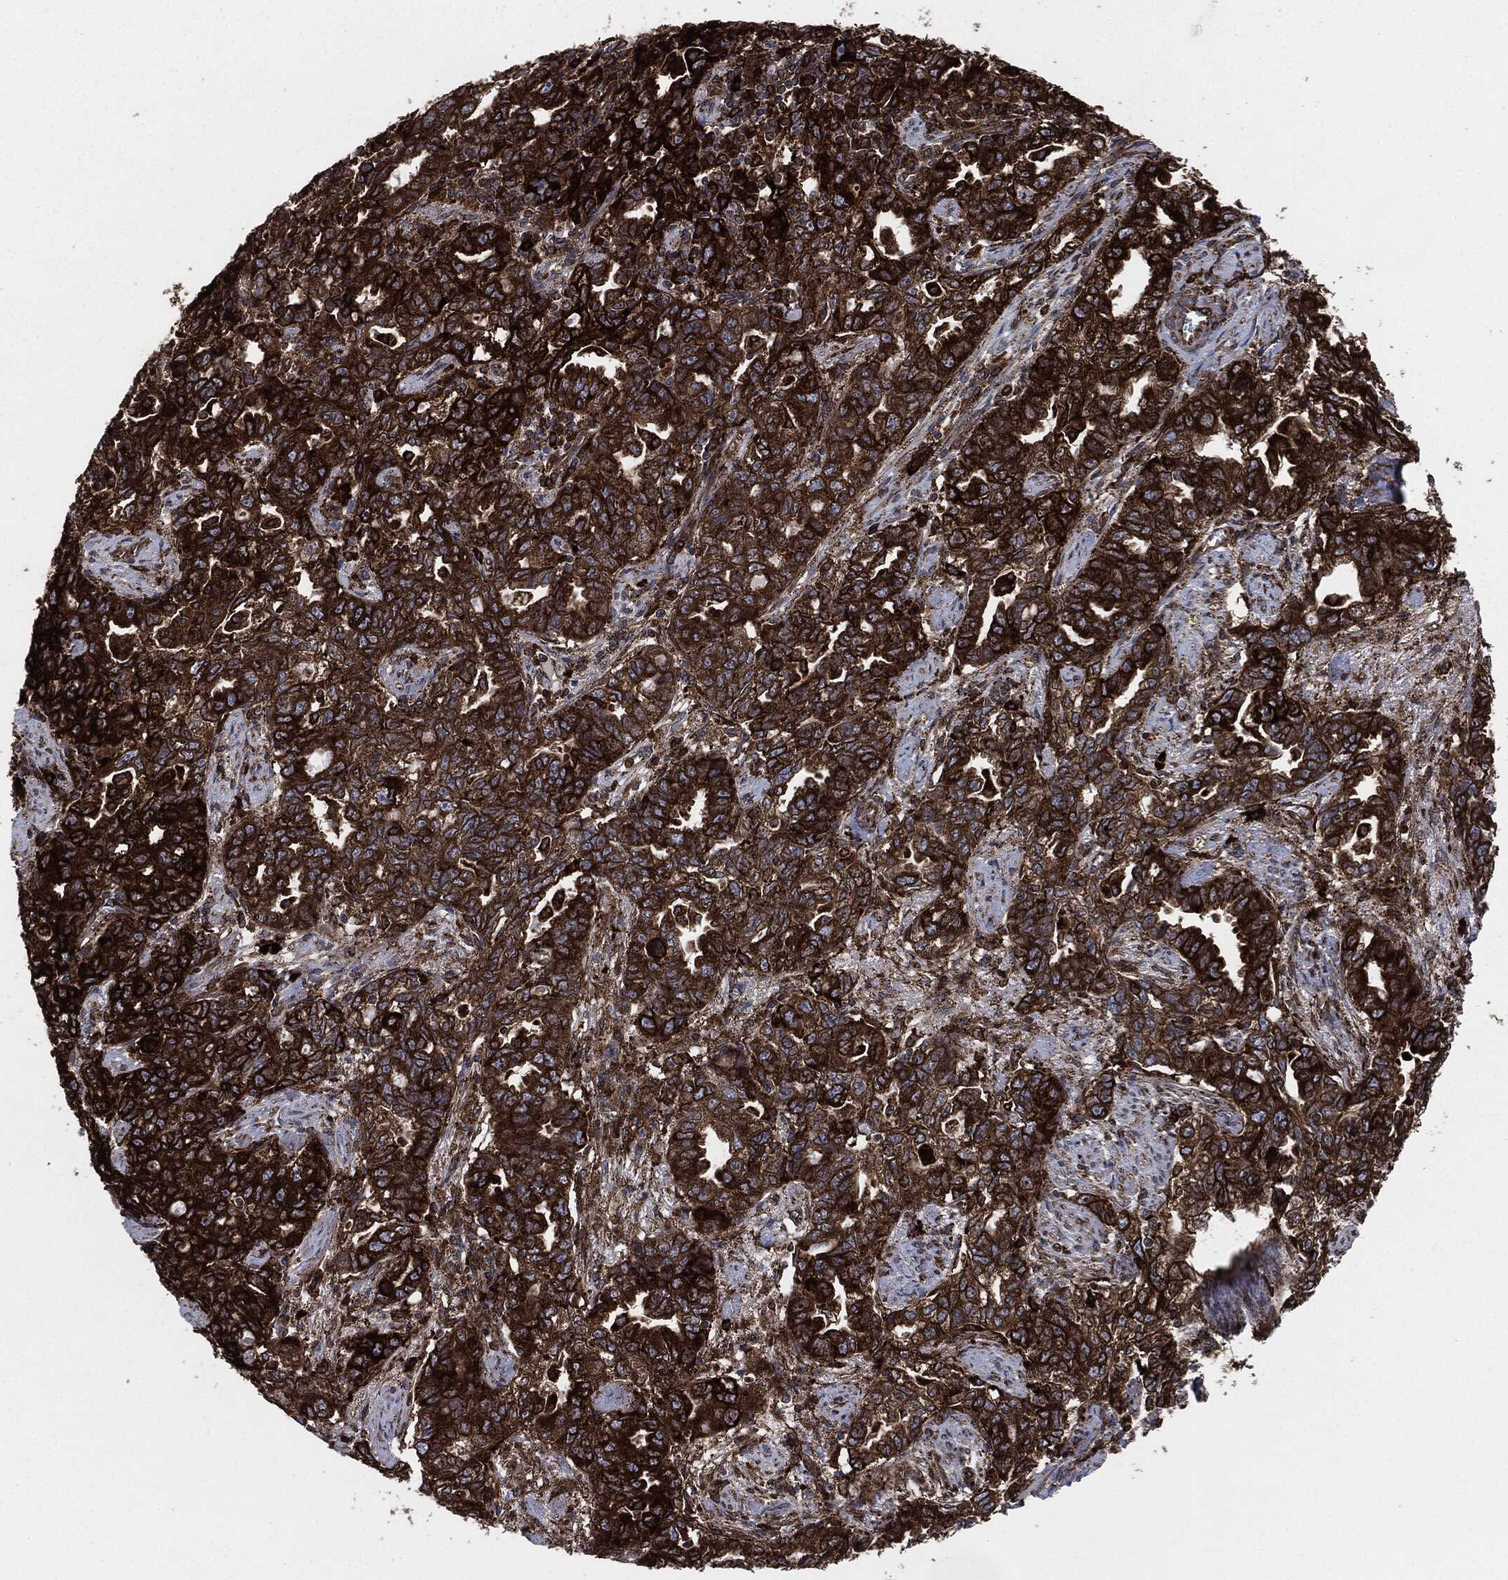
{"staining": {"intensity": "strong", "quantity": ">75%", "location": "cytoplasmic/membranous"}, "tissue": "ovarian cancer", "cell_type": "Tumor cells", "image_type": "cancer", "snomed": [{"axis": "morphology", "description": "Cystadenocarcinoma, serous, NOS"}, {"axis": "topography", "description": "Ovary"}], "caption": "Immunohistochemical staining of serous cystadenocarcinoma (ovarian) shows strong cytoplasmic/membranous protein expression in about >75% of tumor cells.", "gene": "CALR", "patient": {"sex": "female", "age": 51}}